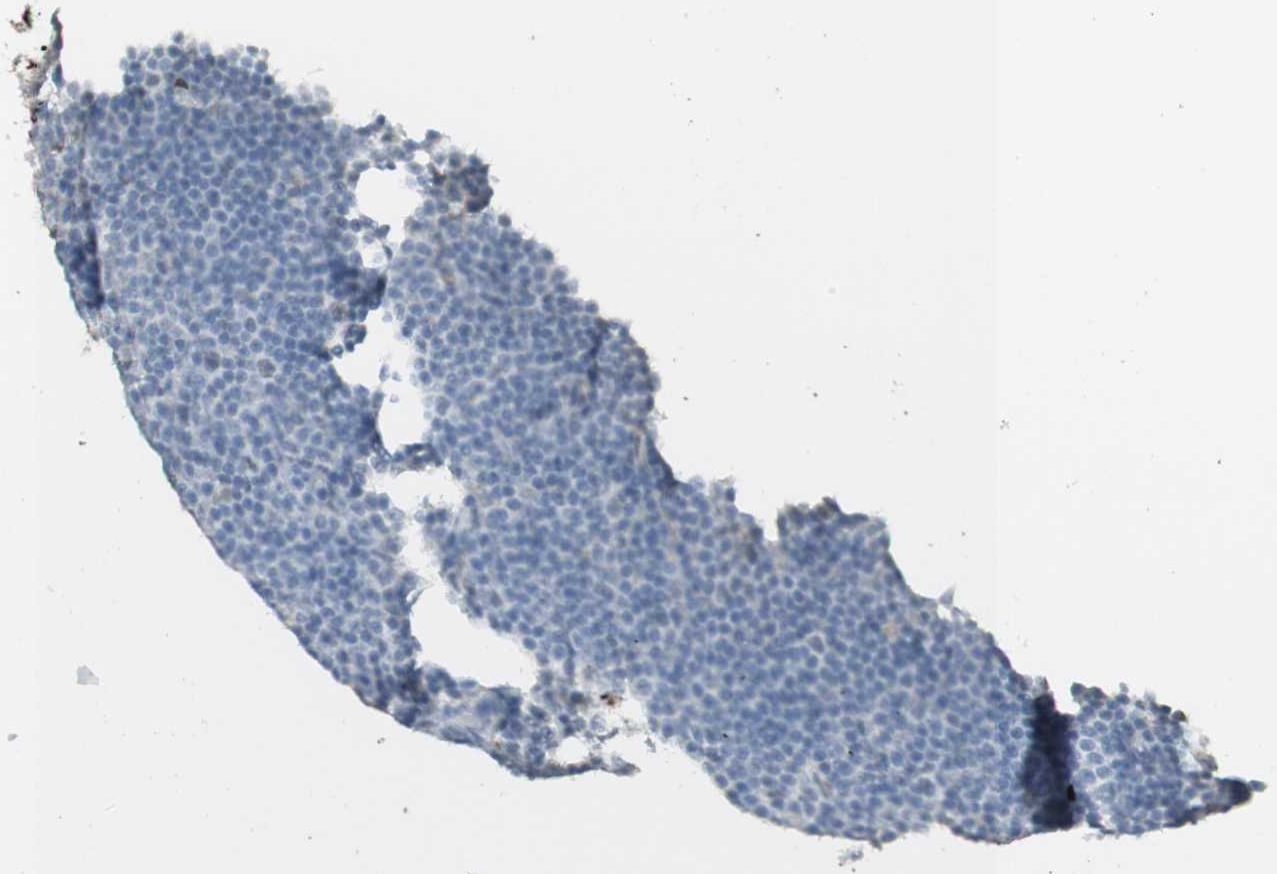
{"staining": {"intensity": "negative", "quantity": "none", "location": "none"}, "tissue": "lymphoma", "cell_type": "Tumor cells", "image_type": "cancer", "snomed": [{"axis": "morphology", "description": "Malignant lymphoma, non-Hodgkin's type, Low grade"}, {"axis": "topography", "description": "Lymph node"}], "caption": "A high-resolution histopathology image shows immunohistochemistry (IHC) staining of malignant lymphoma, non-Hodgkin's type (low-grade), which reveals no significant positivity in tumor cells.", "gene": "MUC3A", "patient": {"sex": "female", "age": 67}}